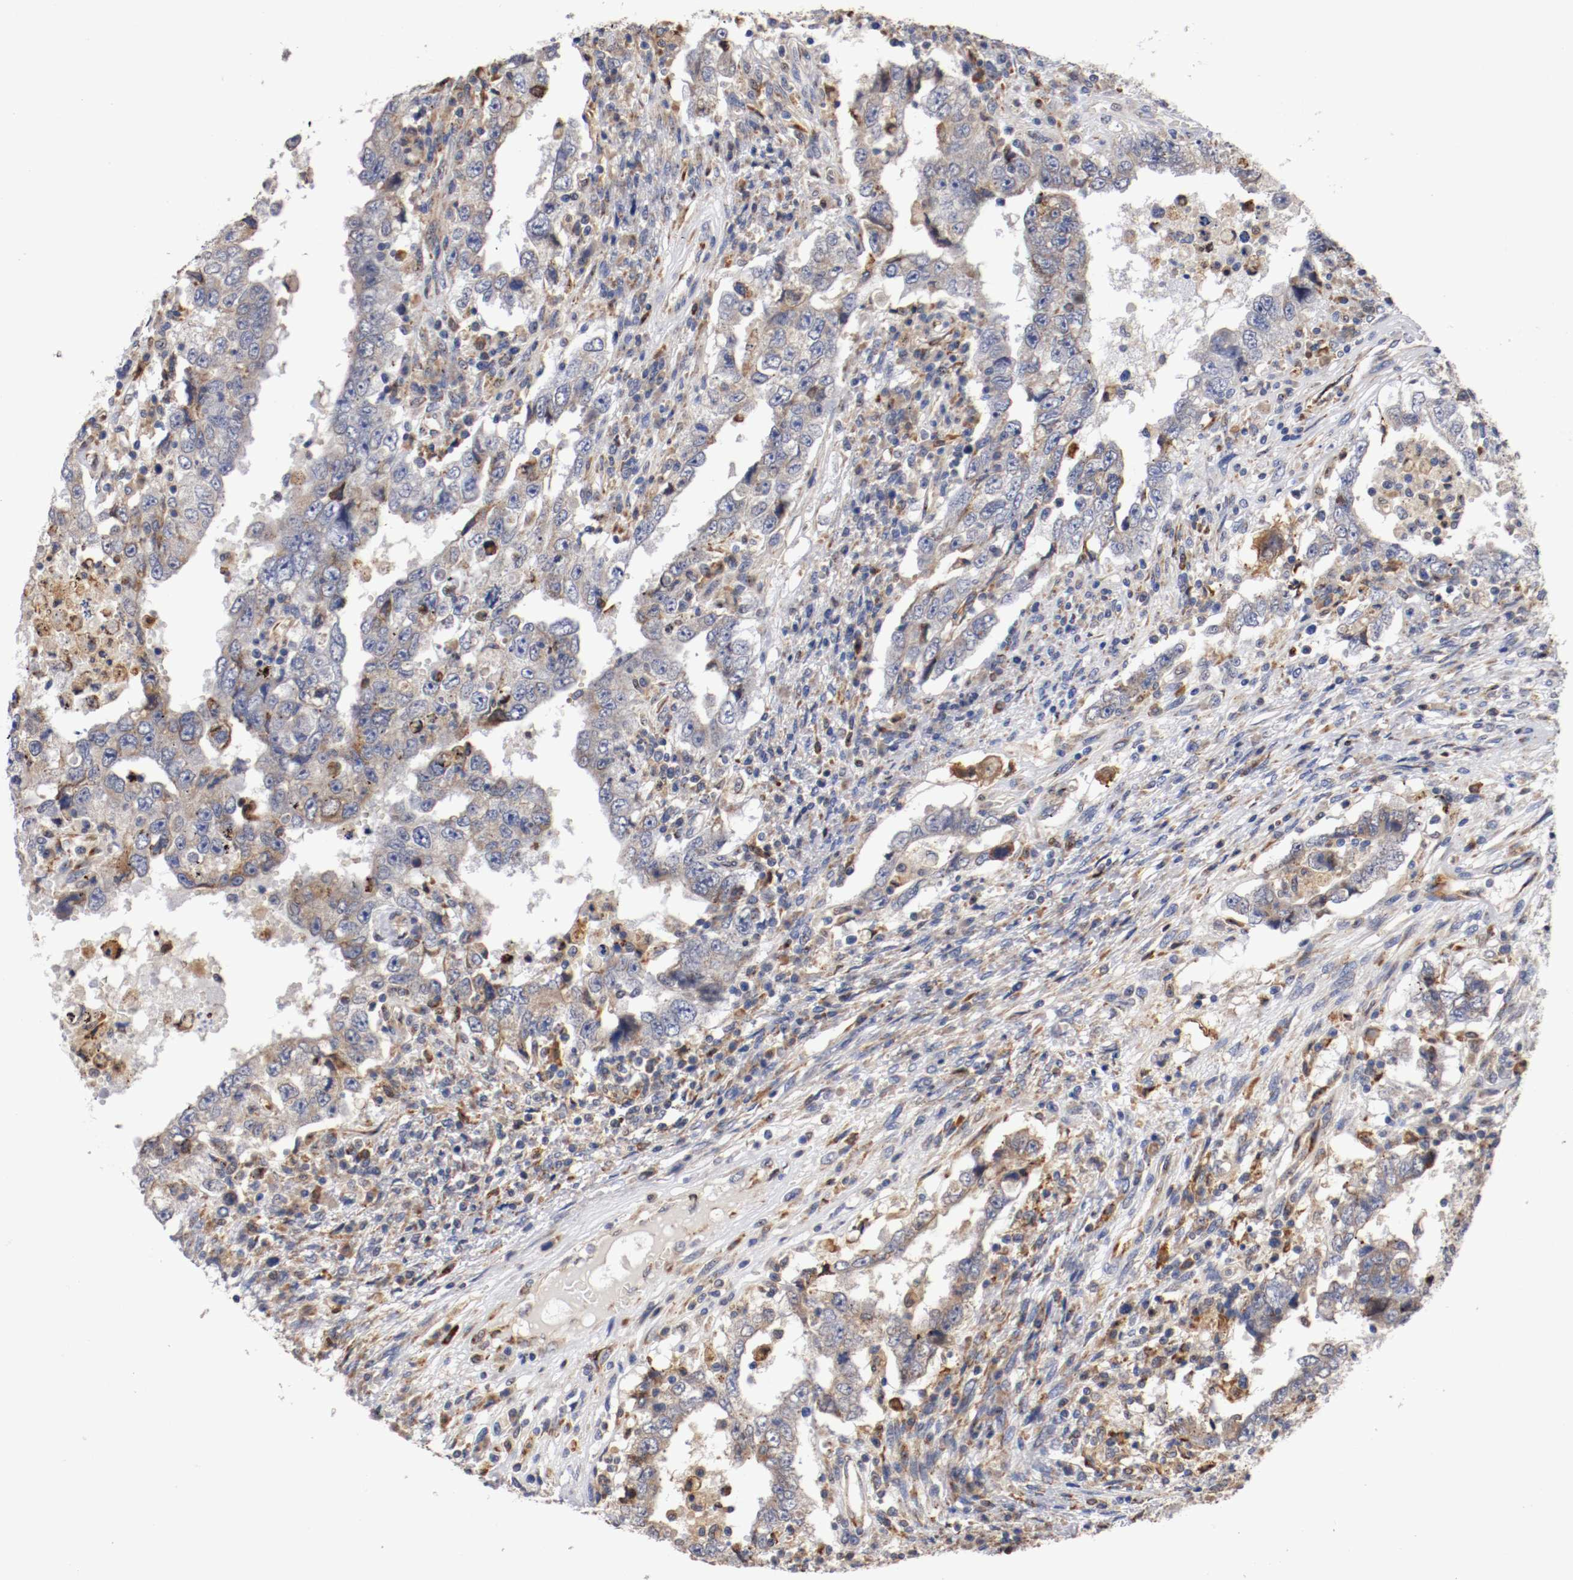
{"staining": {"intensity": "weak", "quantity": ">75%", "location": "cytoplasmic/membranous"}, "tissue": "testis cancer", "cell_type": "Tumor cells", "image_type": "cancer", "snomed": [{"axis": "morphology", "description": "Carcinoma, Embryonal, NOS"}, {"axis": "topography", "description": "Testis"}], "caption": "Immunohistochemical staining of human testis cancer (embryonal carcinoma) displays low levels of weak cytoplasmic/membranous staining in about >75% of tumor cells.", "gene": "TNFSF13", "patient": {"sex": "male", "age": 26}}